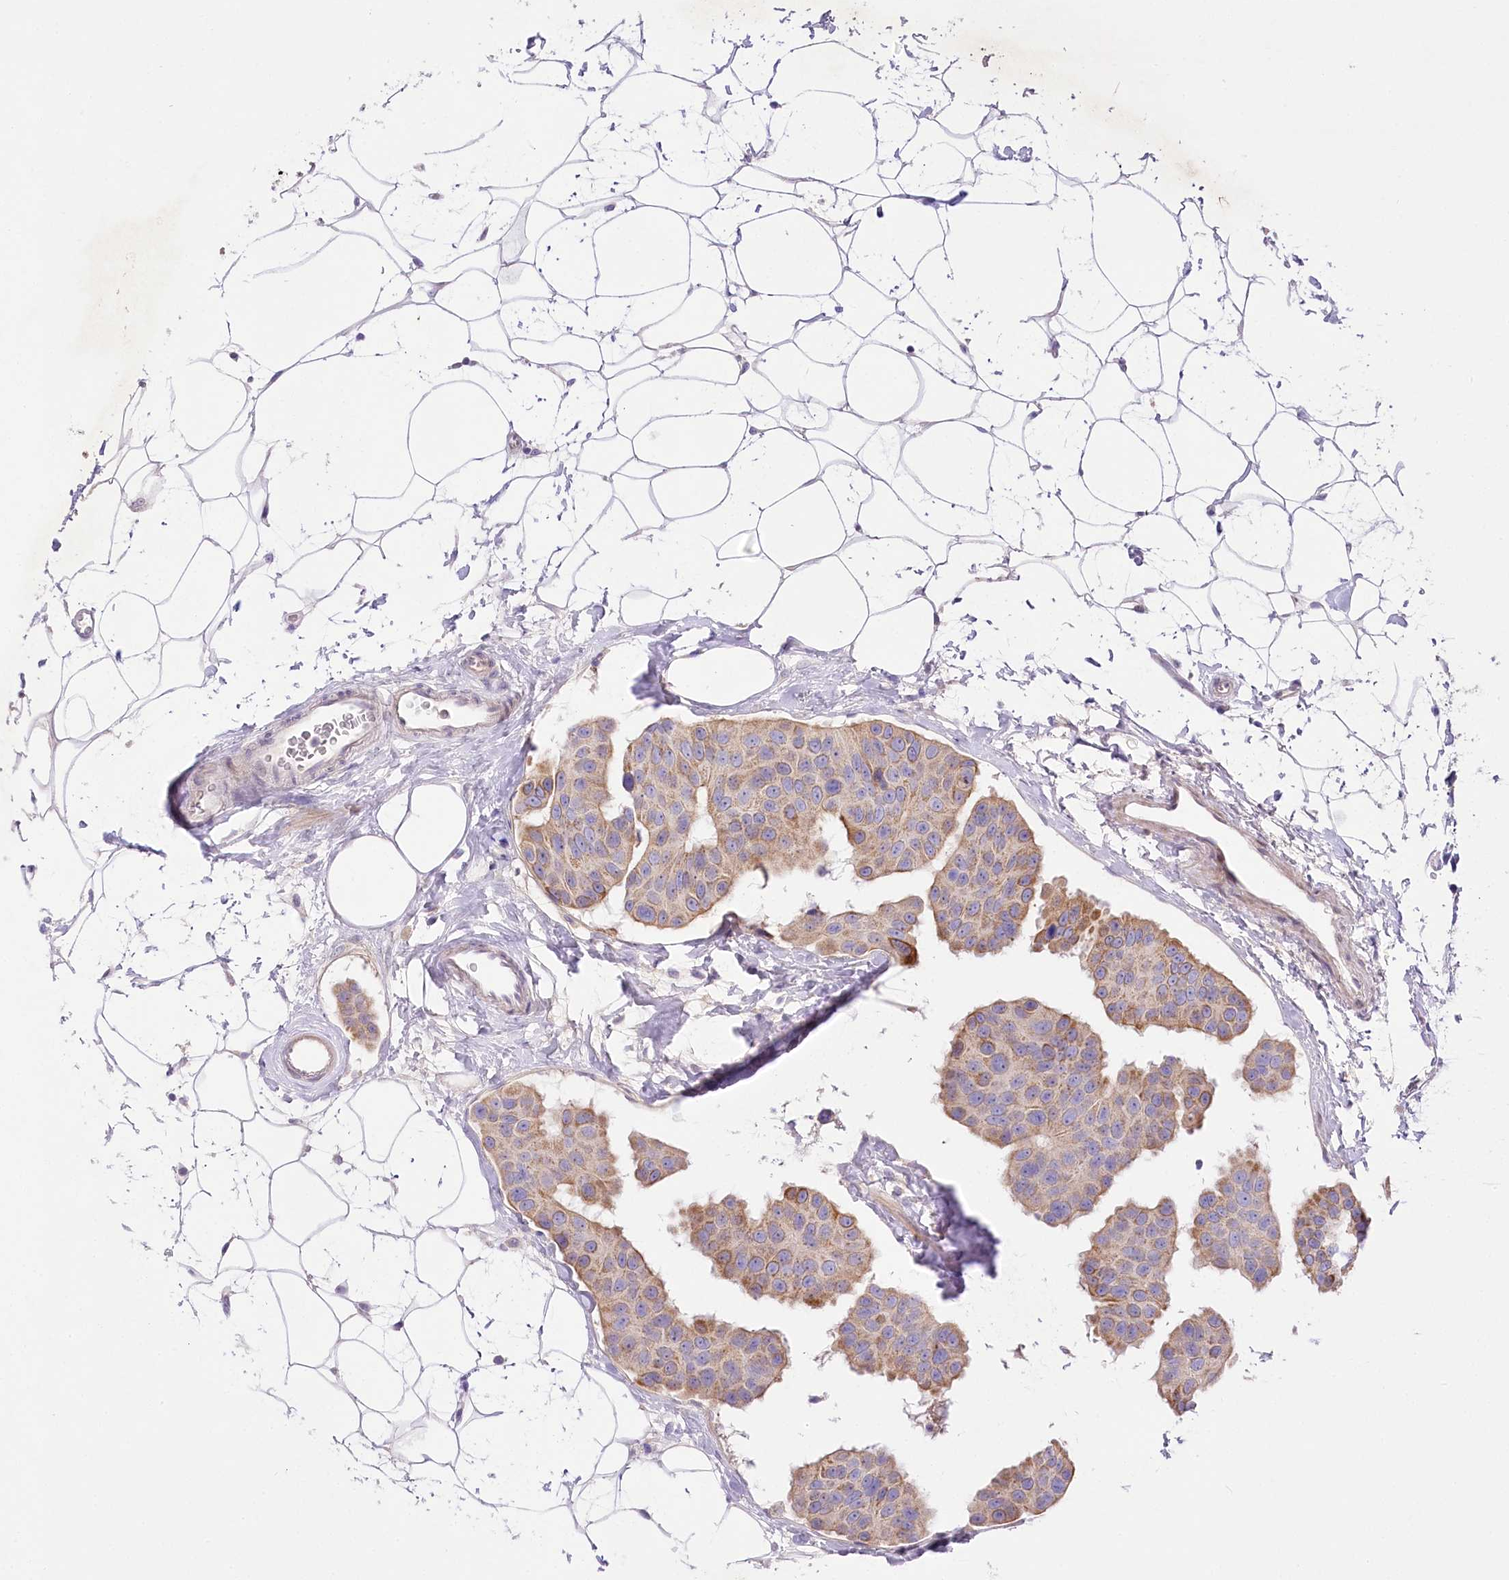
{"staining": {"intensity": "moderate", "quantity": ">75%", "location": "cytoplasmic/membranous"}, "tissue": "breast cancer", "cell_type": "Tumor cells", "image_type": "cancer", "snomed": [{"axis": "morphology", "description": "Normal tissue, NOS"}, {"axis": "morphology", "description": "Duct carcinoma"}, {"axis": "topography", "description": "Breast"}], "caption": "Brown immunohistochemical staining in intraductal carcinoma (breast) exhibits moderate cytoplasmic/membranous expression in approximately >75% of tumor cells.", "gene": "LRRC14B", "patient": {"sex": "female", "age": 39}}